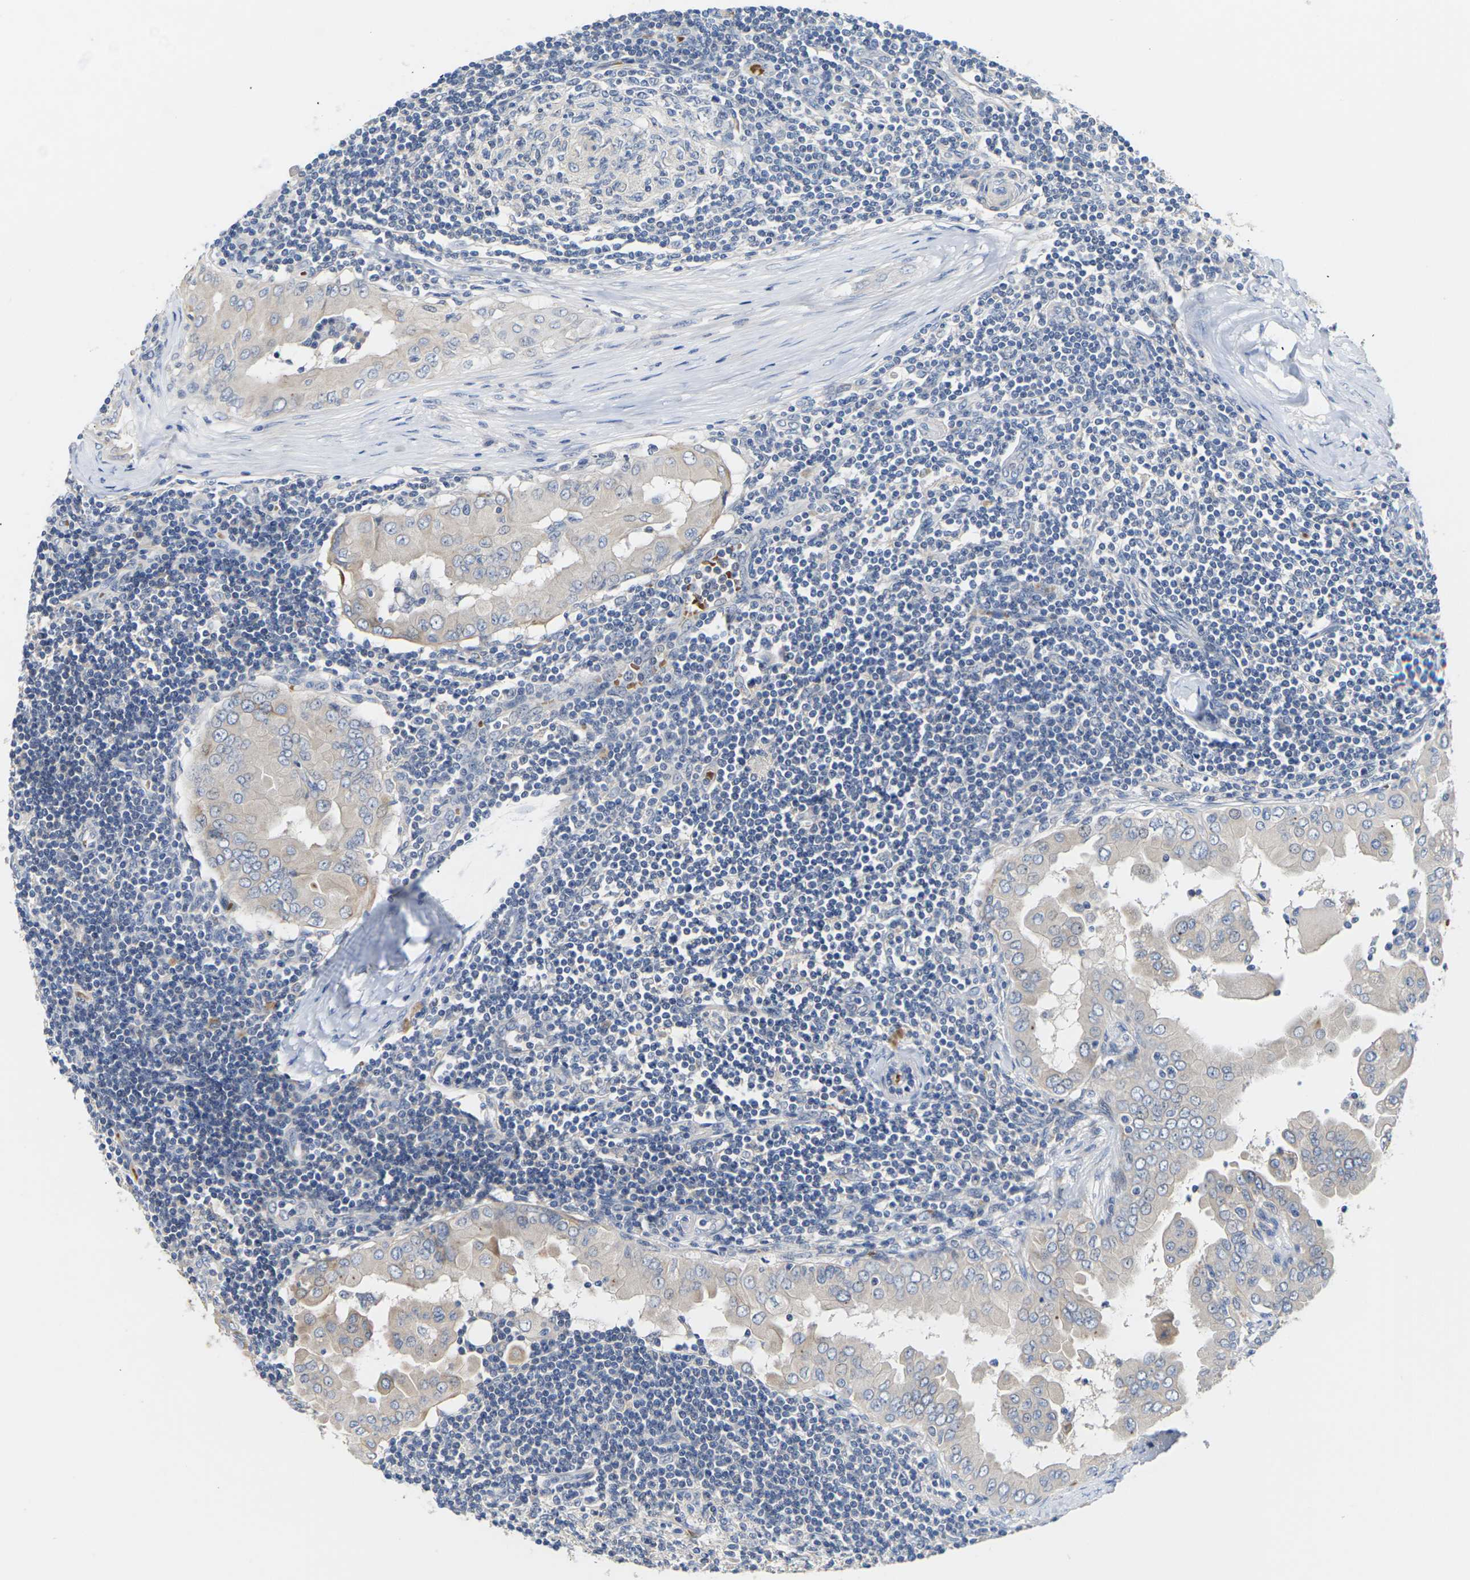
{"staining": {"intensity": "weak", "quantity": ">75%", "location": "cytoplasmic/membranous"}, "tissue": "thyroid cancer", "cell_type": "Tumor cells", "image_type": "cancer", "snomed": [{"axis": "morphology", "description": "Papillary adenocarcinoma, NOS"}, {"axis": "topography", "description": "Thyroid gland"}], "caption": "Immunohistochemistry (IHC) staining of papillary adenocarcinoma (thyroid), which reveals low levels of weak cytoplasmic/membranous staining in about >75% of tumor cells indicating weak cytoplasmic/membranous protein positivity. The staining was performed using DAB (brown) for protein detection and nuclei were counterstained in hematoxylin (blue).", "gene": "TMCO4", "patient": {"sex": "male", "age": 33}}